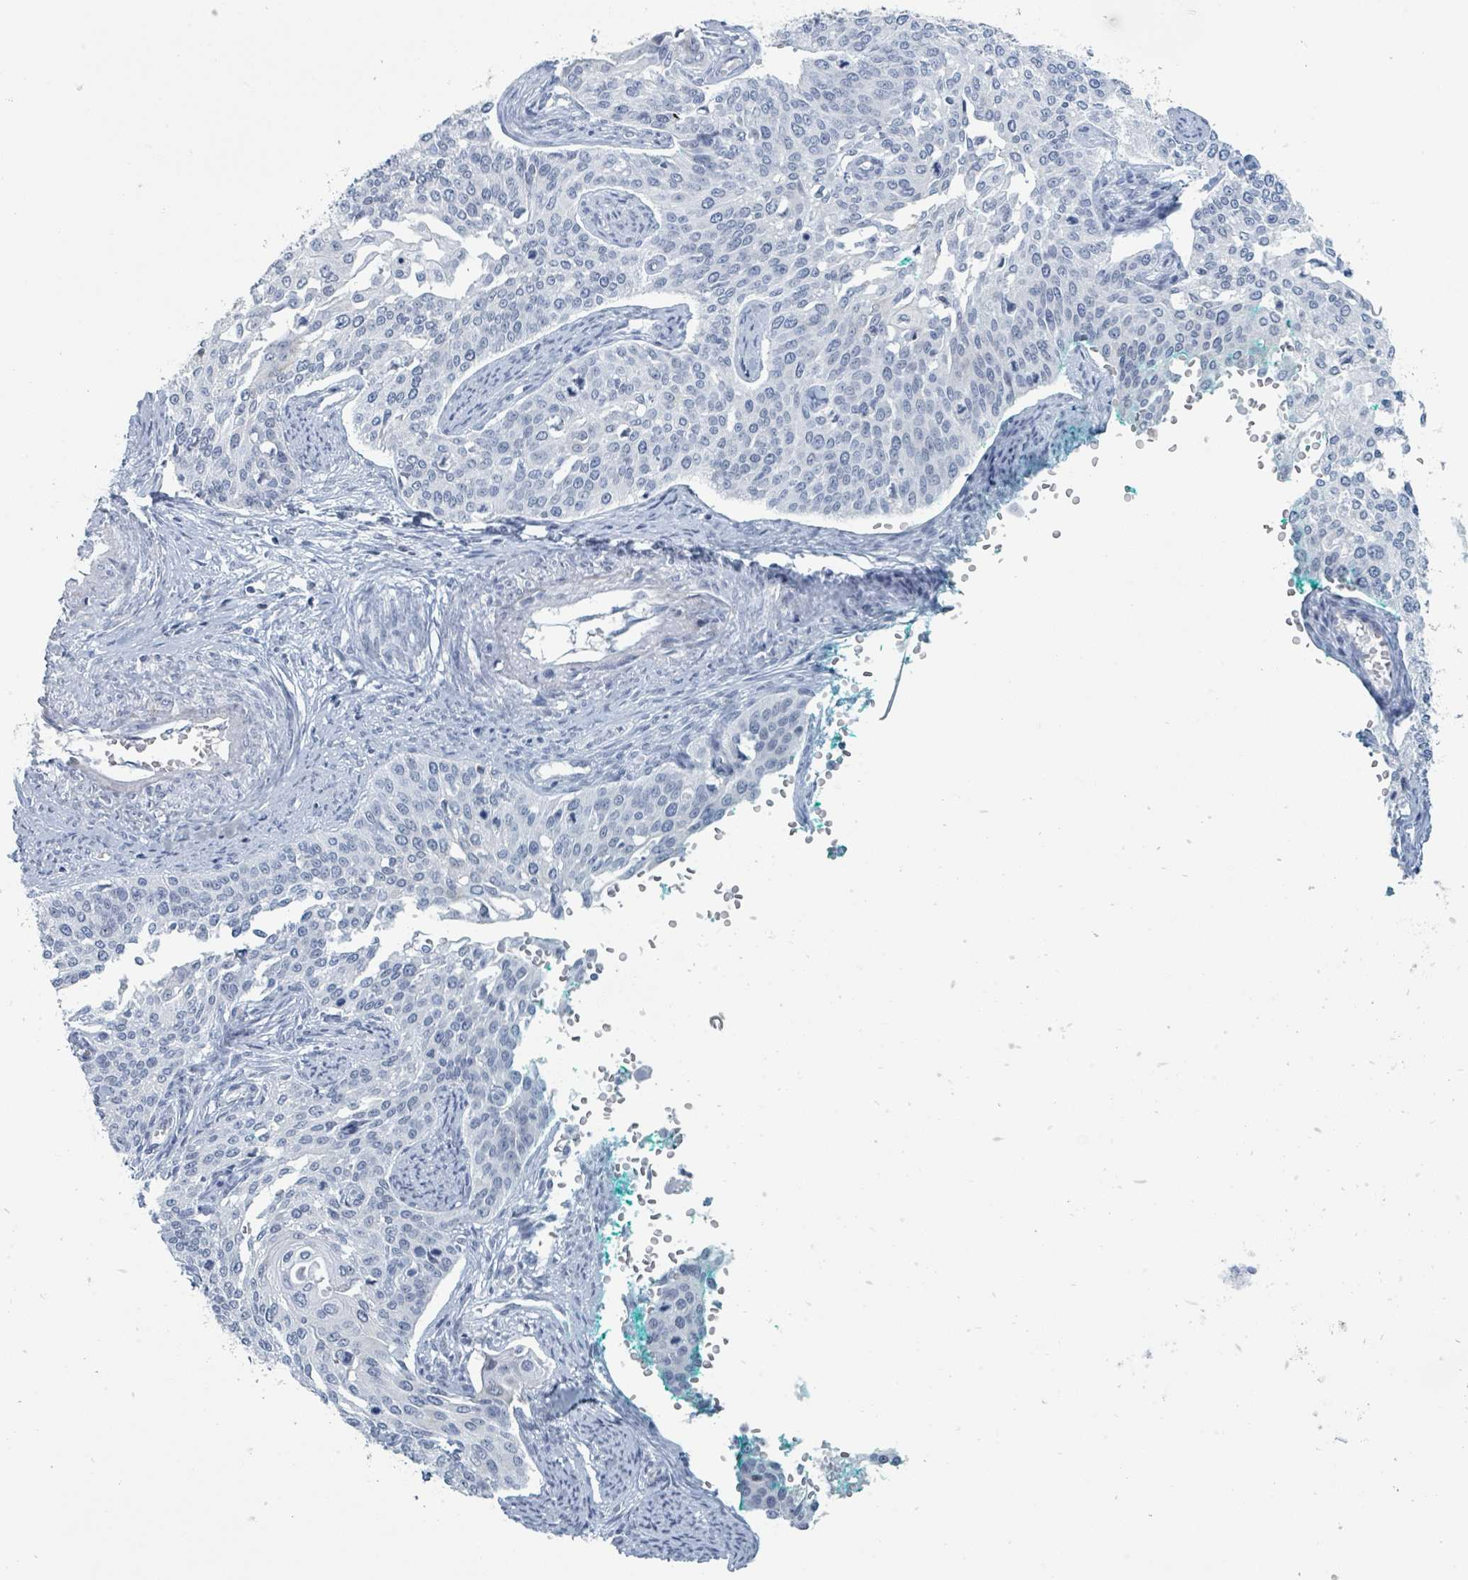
{"staining": {"intensity": "negative", "quantity": "none", "location": "none"}, "tissue": "cervical cancer", "cell_type": "Tumor cells", "image_type": "cancer", "snomed": [{"axis": "morphology", "description": "Squamous cell carcinoma, NOS"}, {"axis": "topography", "description": "Cervix"}], "caption": "Squamous cell carcinoma (cervical) was stained to show a protein in brown. There is no significant expression in tumor cells.", "gene": "GPR15LG", "patient": {"sex": "female", "age": 44}}